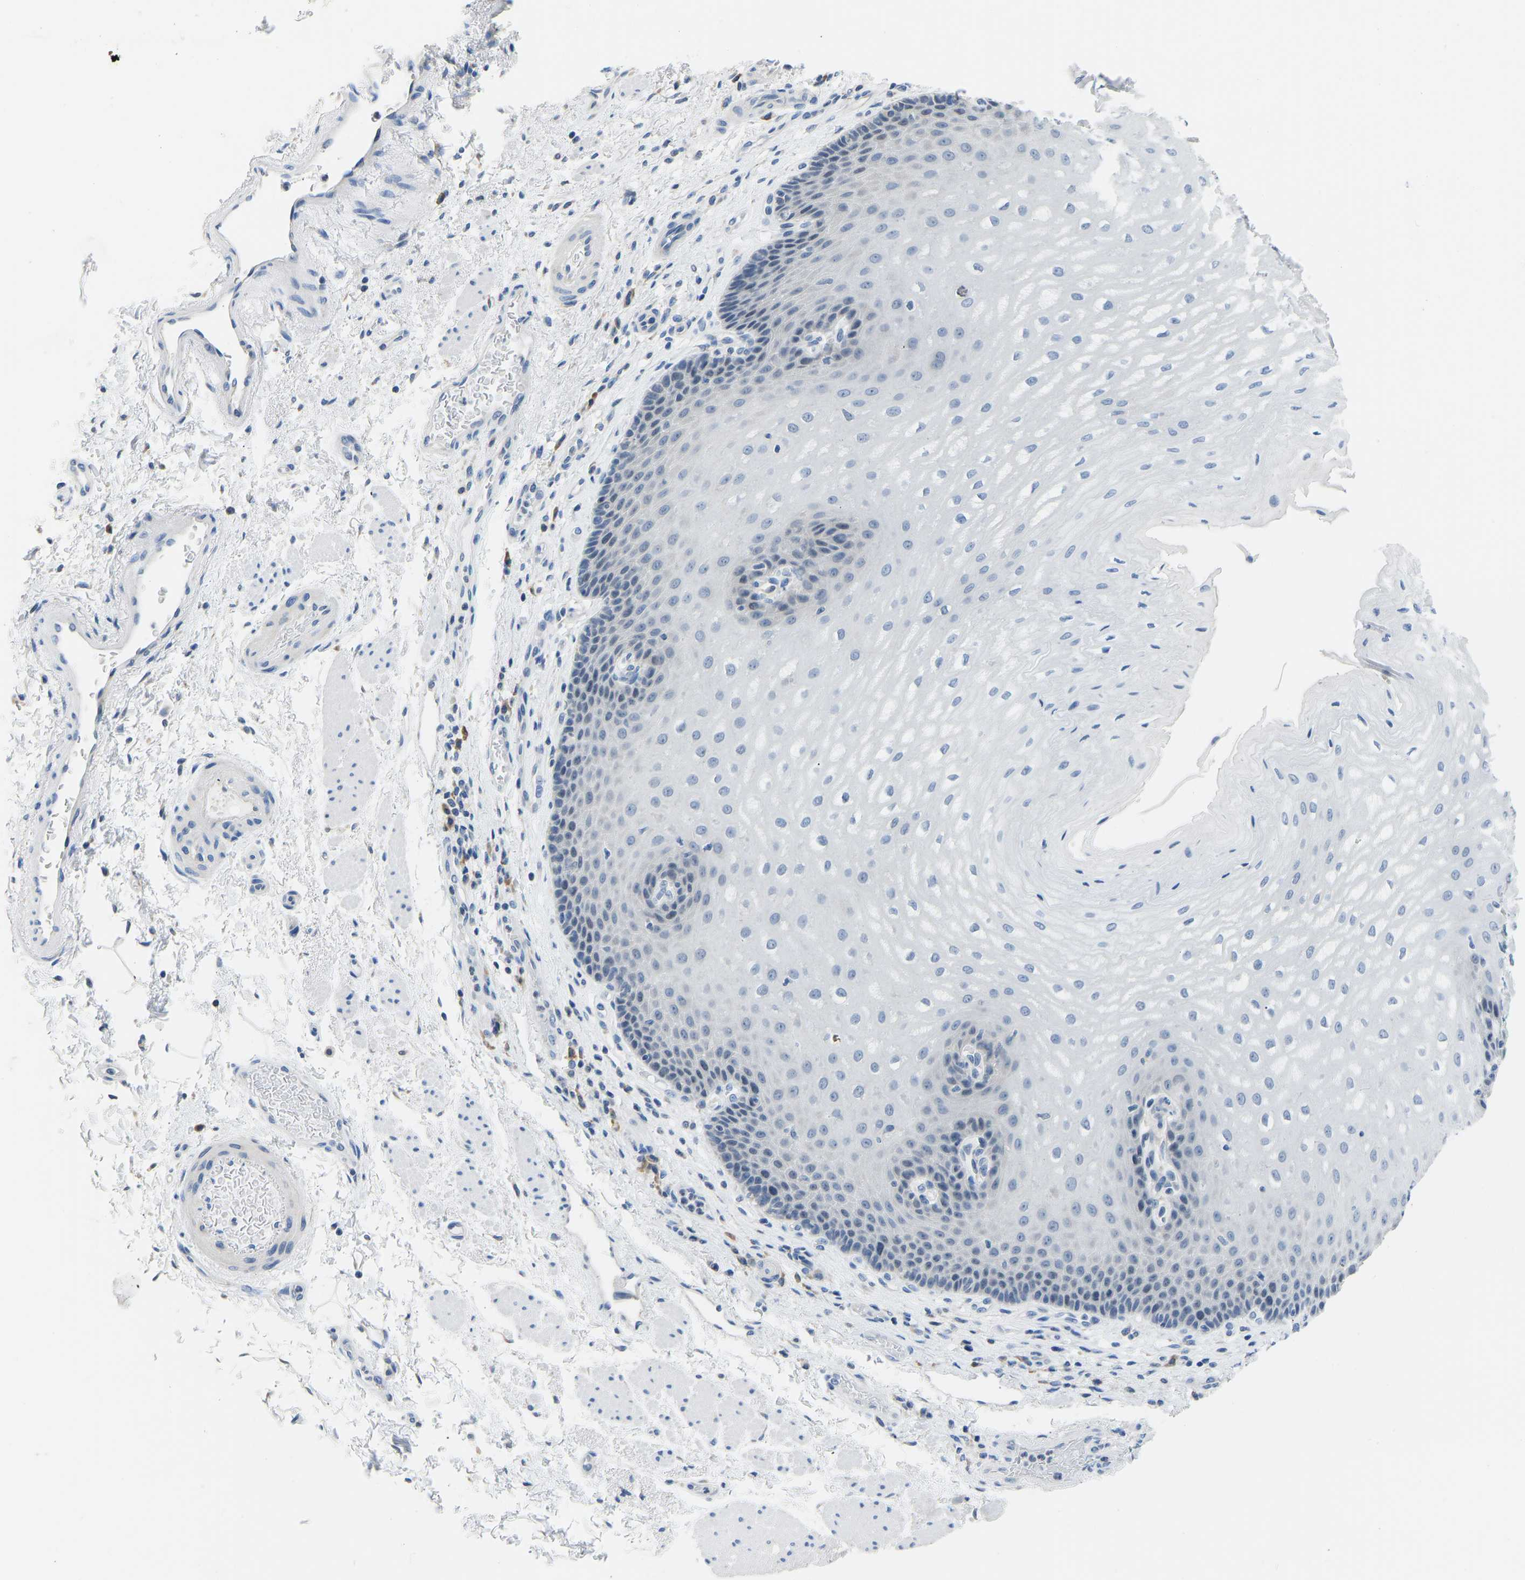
{"staining": {"intensity": "weak", "quantity": "<25%", "location": "nuclear"}, "tissue": "esophagus", "cell_type": "Squamous epithelial cells", "image_type": "normal", "snomed": [{"axis": "morphology", "description": "Normal tissue, NOS"}, {"axis": "topography", "description": "Esophagus"}], "caption": "Immunohistochemistry (IHC) histopathology image of benign esophagus stained for a protein (brown), which demonstrates no staining in squamous epithelial cells.", "gene": "VRK1", "patient": {"sex": "male", "age": 54}}